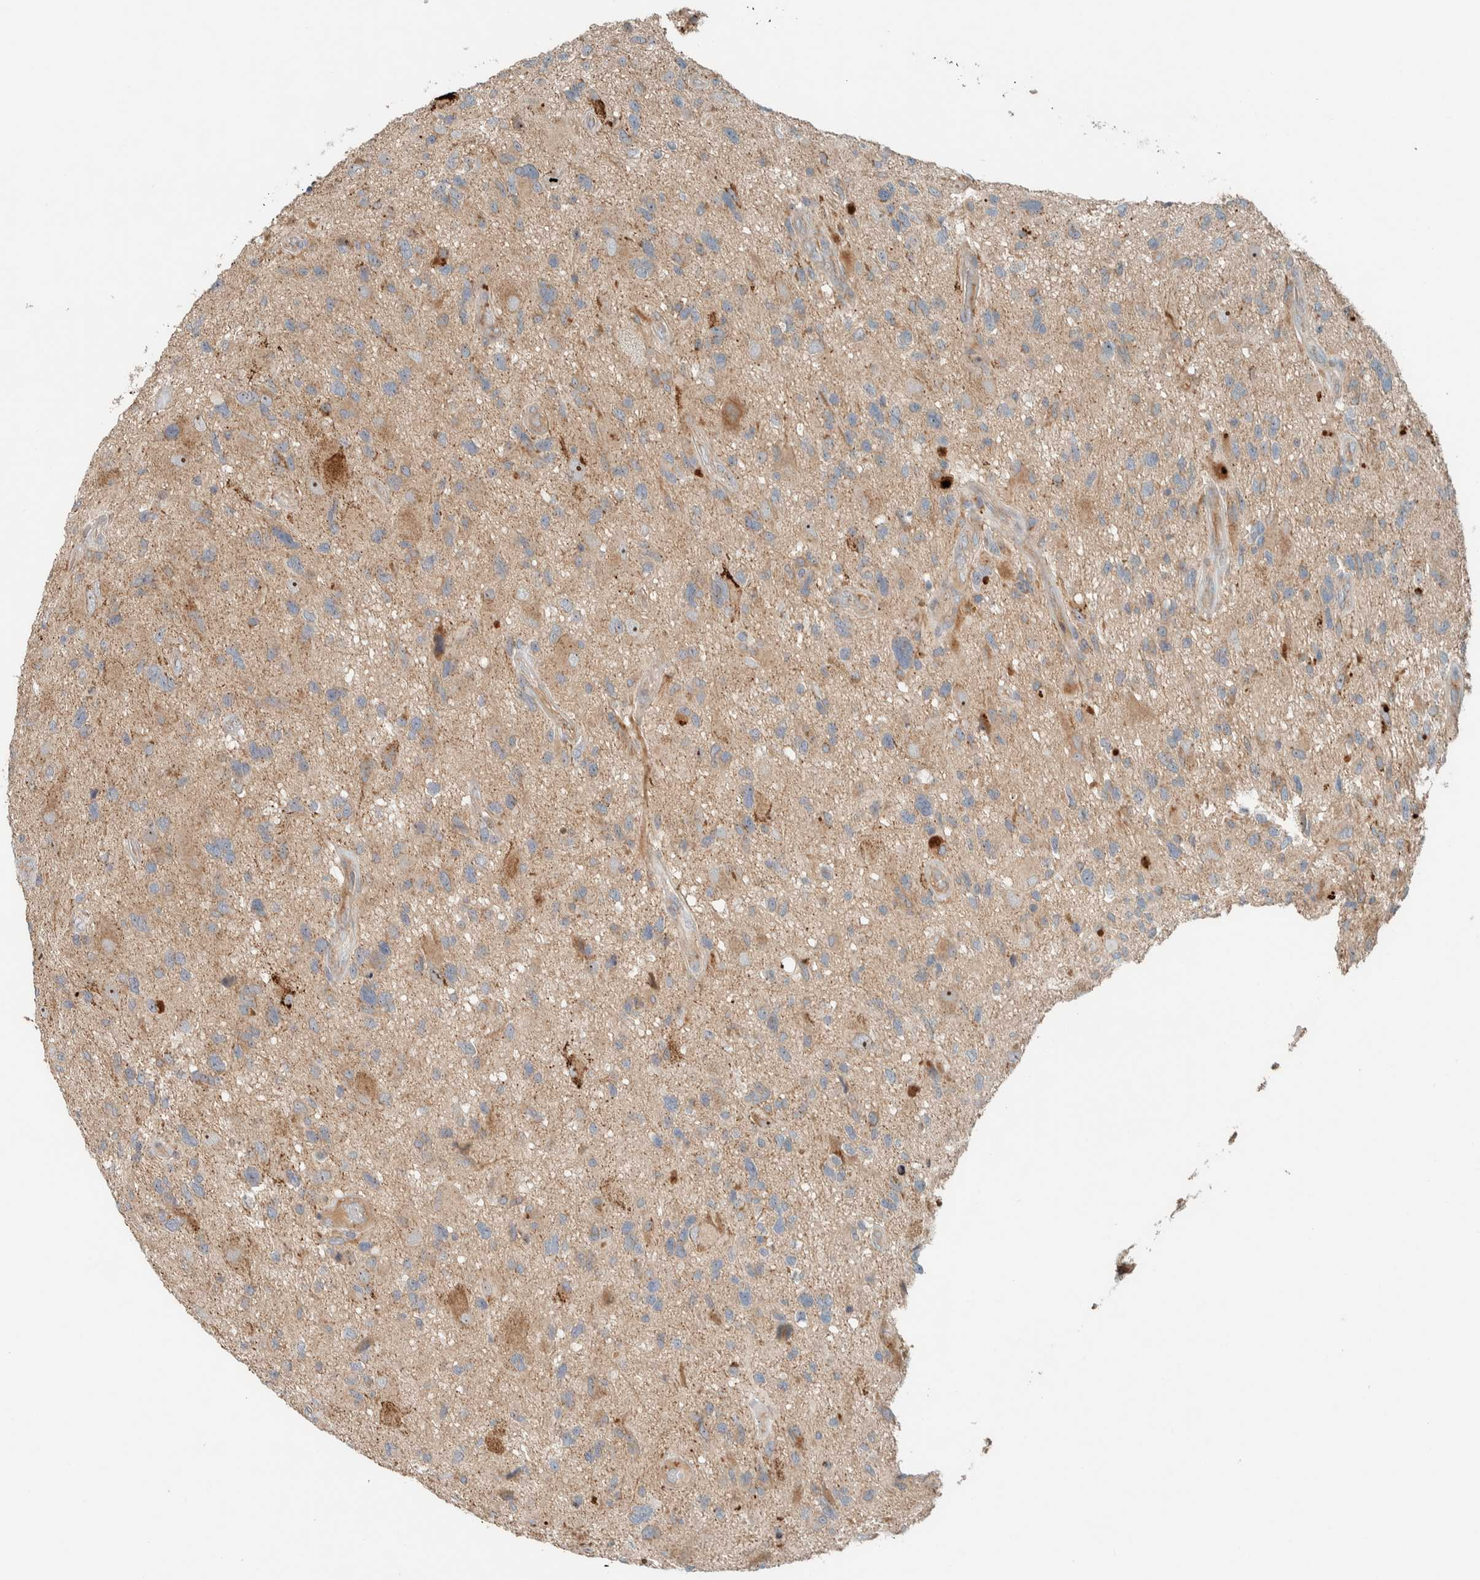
{"staining": {"intensity": "weak", "quantity": ">75%", "location": "cytoplasmic/membranous"}, "tissue": "glioma", "cell_type": "Tumor cells", "image_type": "cancer", "snomed": [{"axis": "morphology", "description": "Glioma, malignant, High grade"}, {"axis": "topography", "description": "Brain"}], "caption": "There is low levels of weak cytoplasmic/membranous expression in tumor cells of glioma, as demonstrated by immunohistochemical staining (brown color).", "gene": "SLFN12L", "patient": {"sex": "male", "age": 33}}